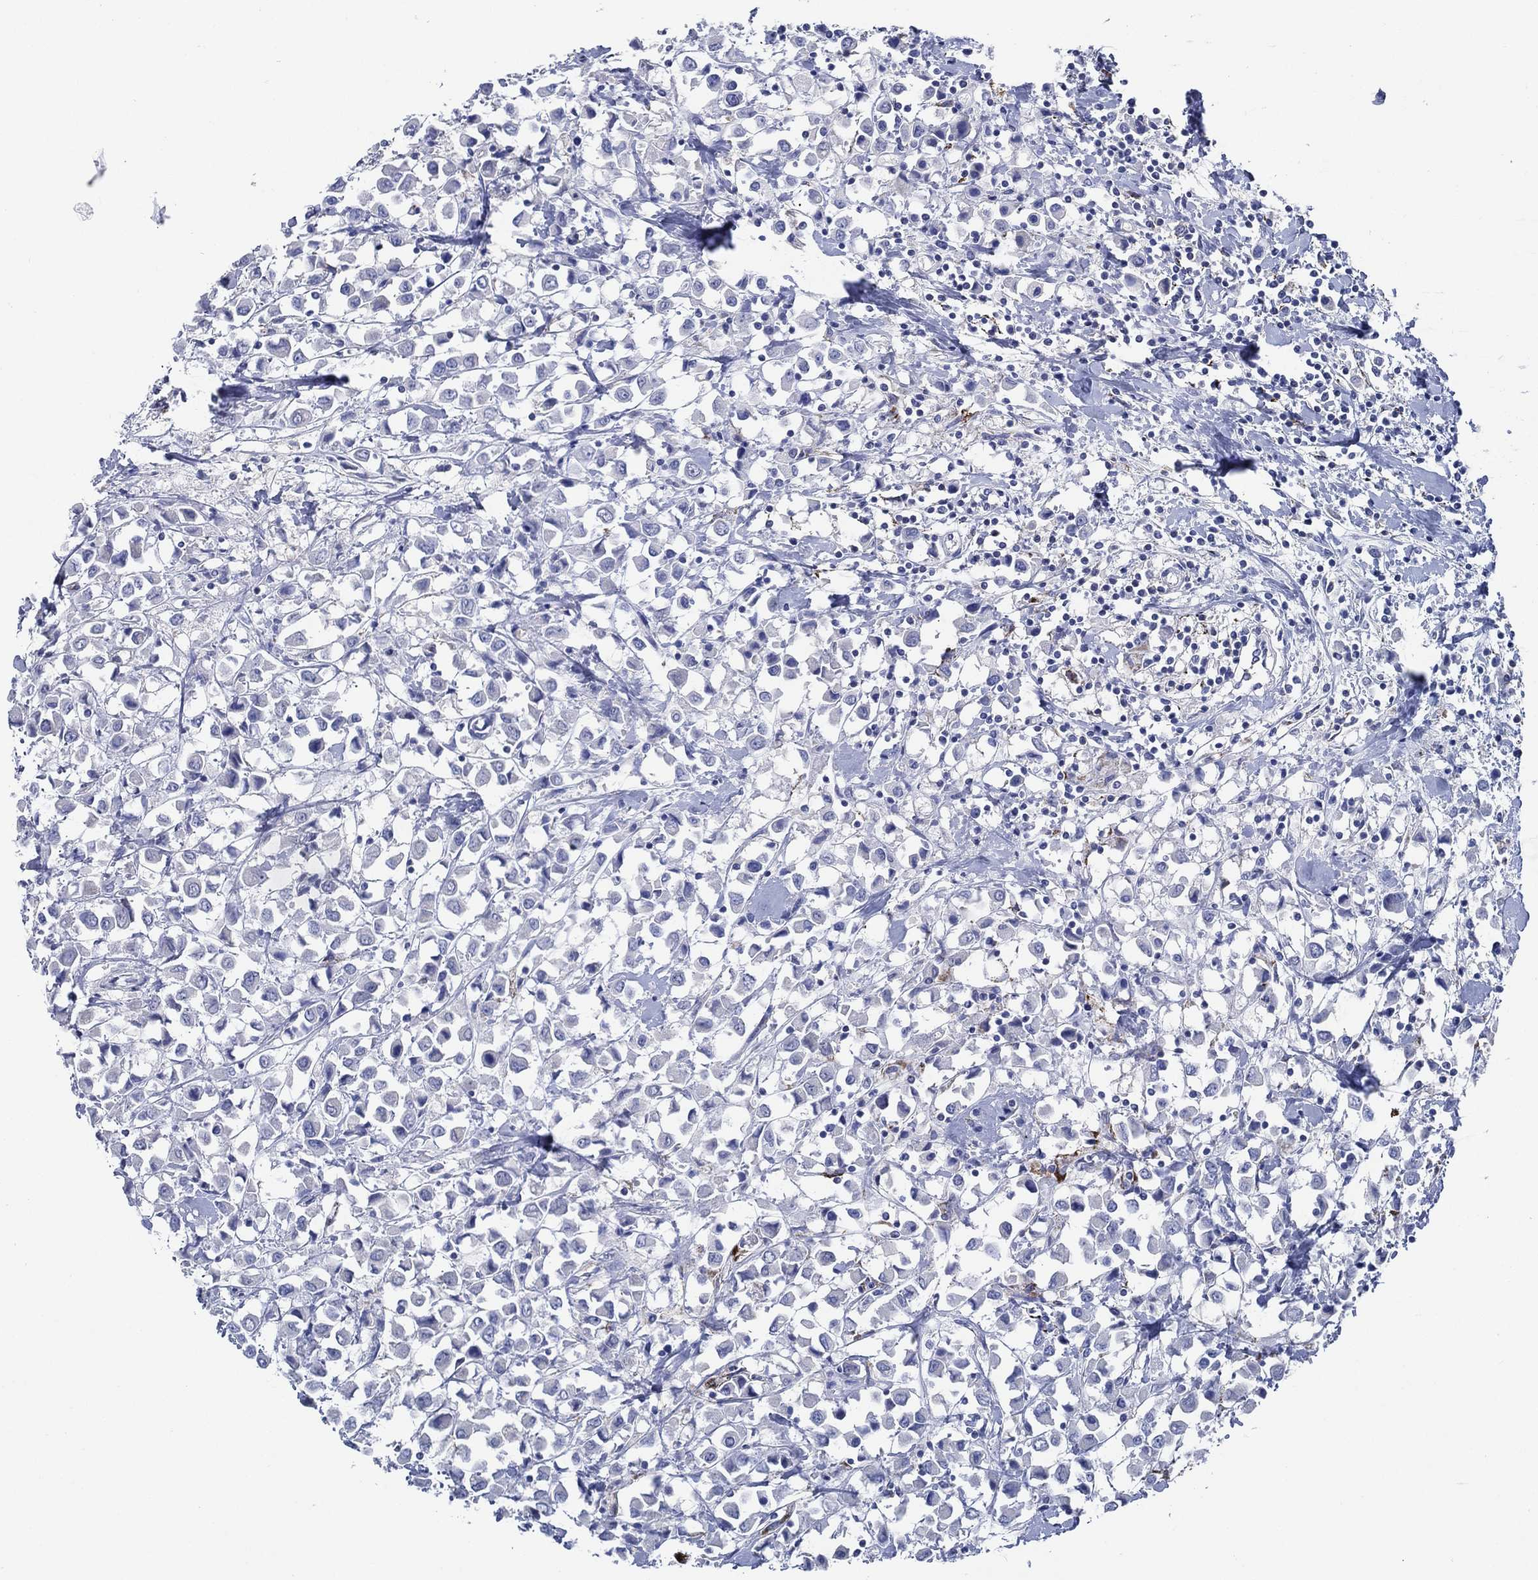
{"staining": {"intensity": "negative", "quantity": "none", "location": "none"}, "tissue": "breast cancer", "cell_type": "Tumor cells", "image_type": "cancer", "snomed": [{"axis": "morphology", "description": "Duct carcinoma"}, {"axis": "topography", "description": "Breast"}], "caption": "Breast cancer (intraductal carcinoma) was stained to show a protein in brown. There is no significant staining in tumor cells.", "gene": "C5orf46", "patient": {"sex": "female", "age": 61}}